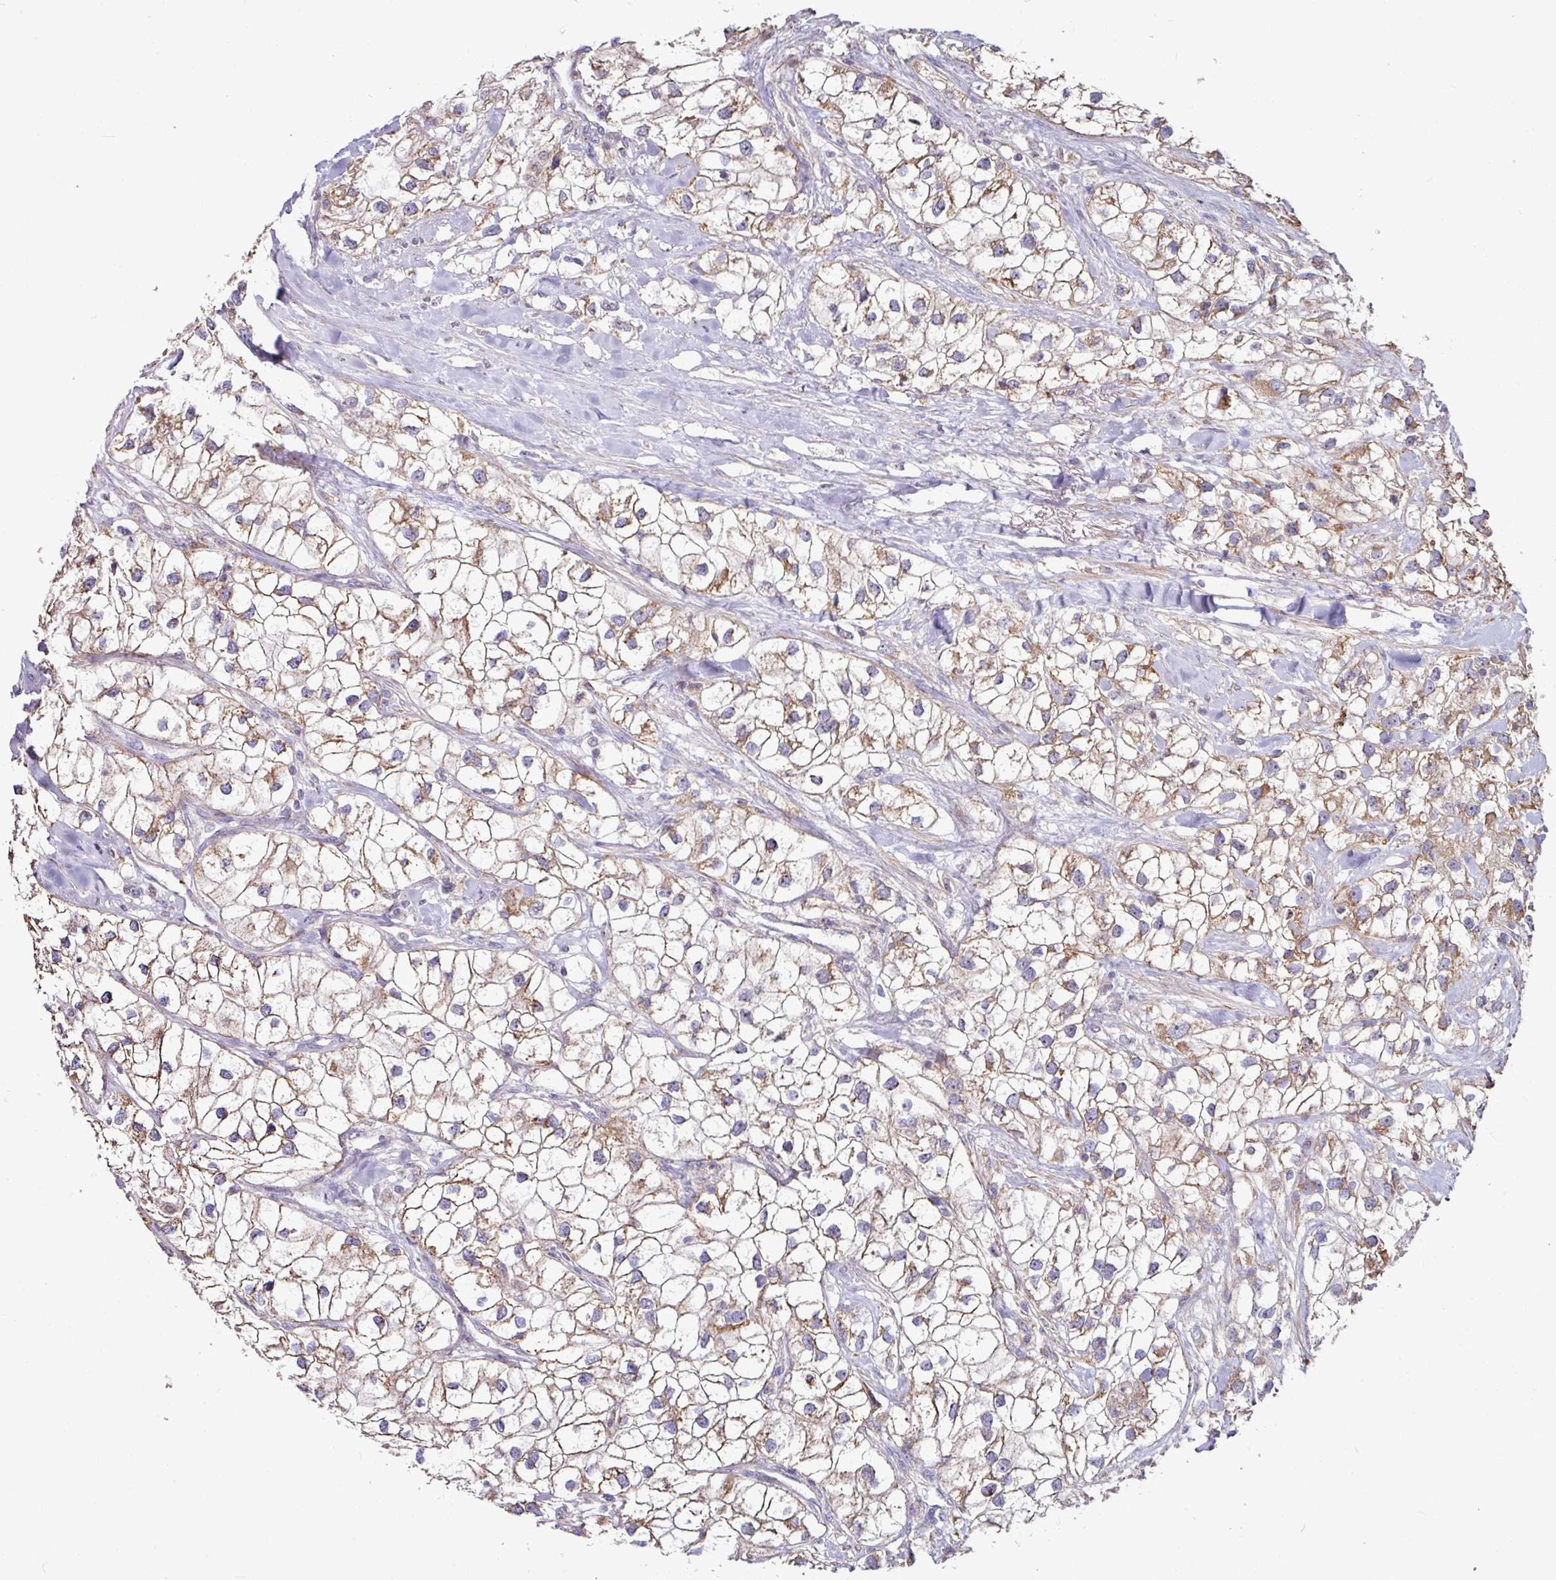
{"staining": {"intensity": "moderate", "quantity": "25%-75%", "location": "cytoplasmic/membranous"}, "tissue": "renal cancer", "cell_type": "Tumor cells", "image_type": "cancer", "snomed": [{"axis": "morphology", "description": "Adenocarcinoma, NOS"}, {"axis": "topography", "description": "Kidney"}], "caption": "IHC micrograph of neoplastic tissue: adenocarcinoma (renal) stained using immunohistochemistry reveals medium levels of moderate protein expression localized specifically in the cytoplasmic/membranous of tumor cells, appearing as a cytoplasmic/membranous brown color.", "gene": "OR2D3", "patient": {"sex": "male", "age": 59}}